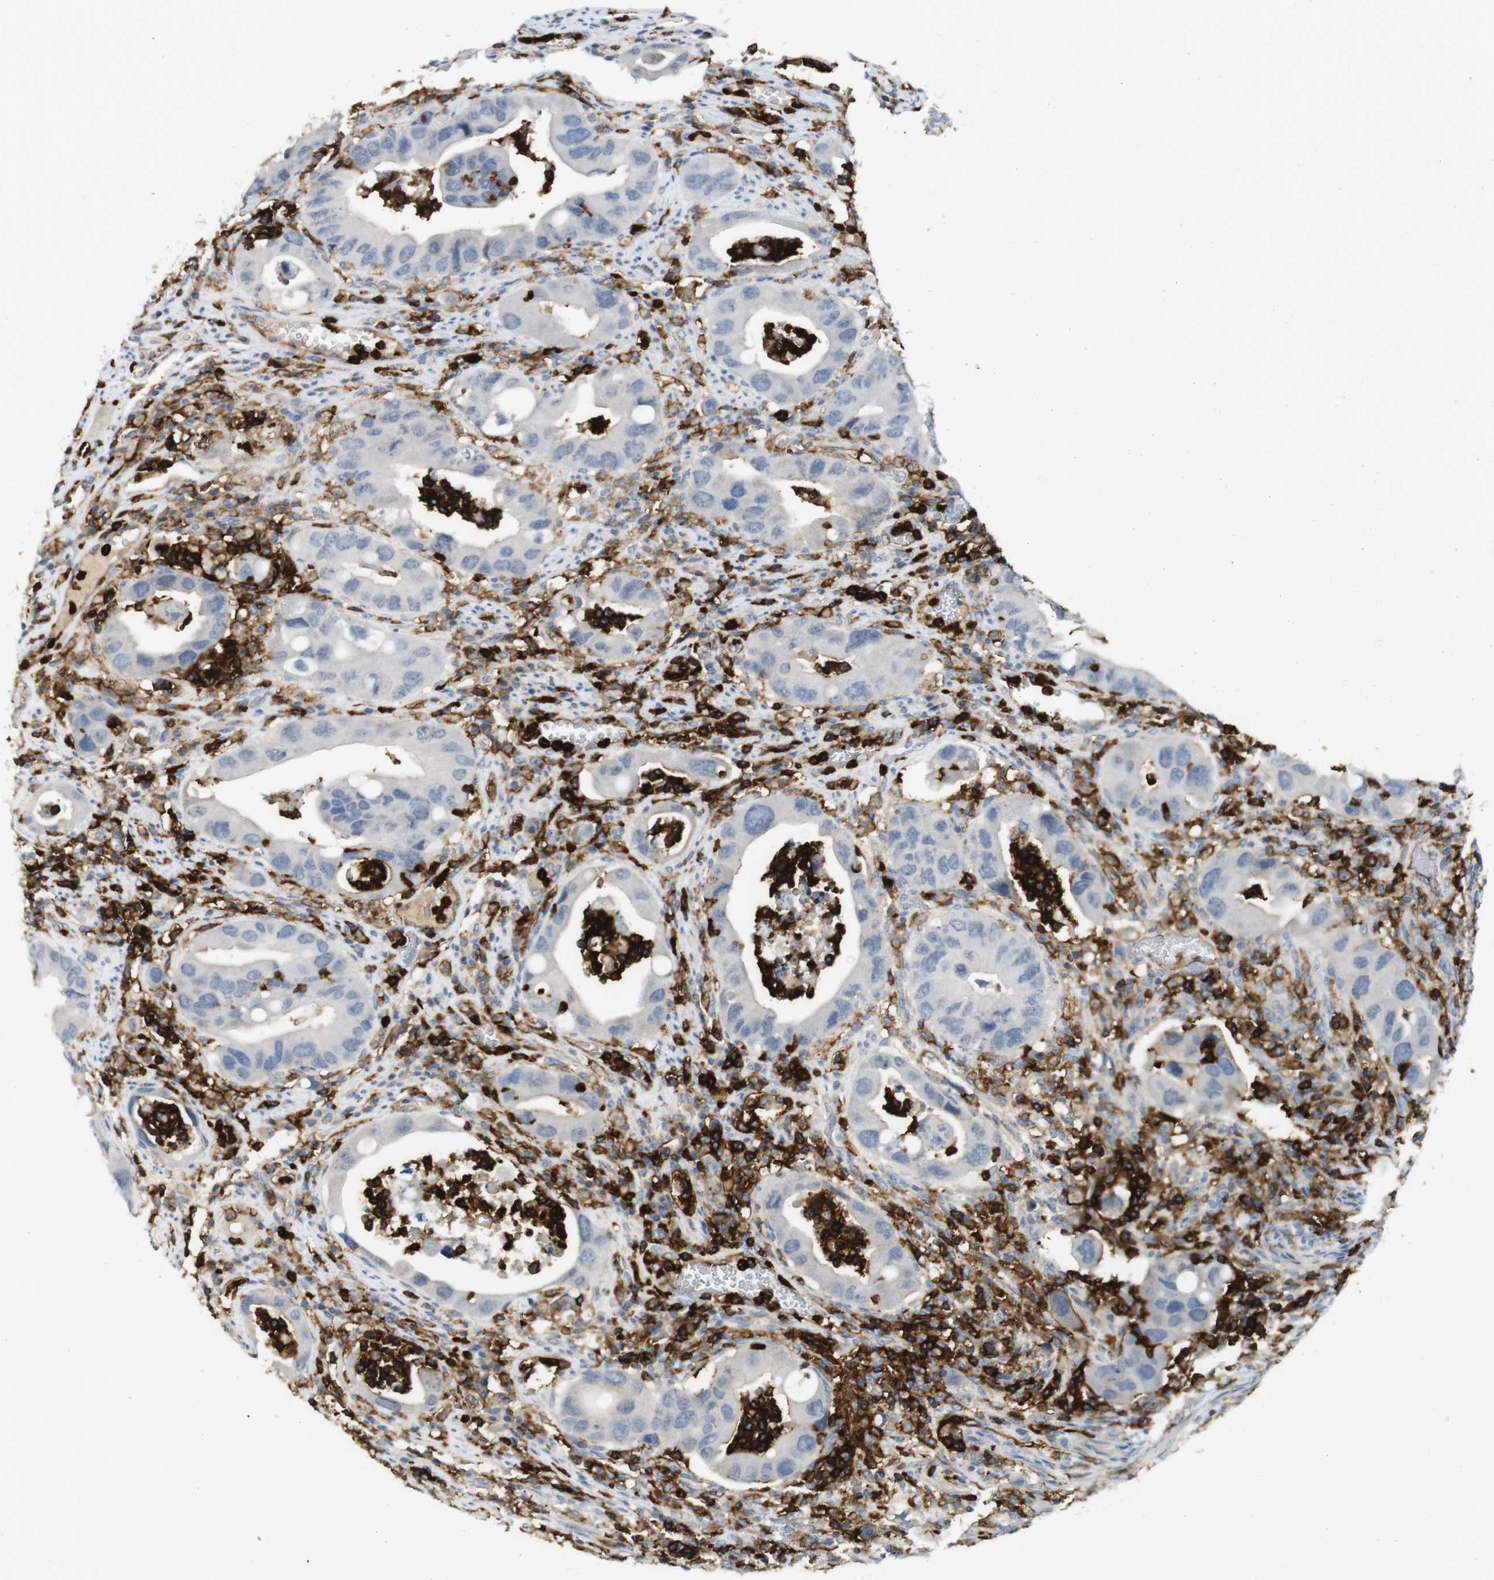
{"staining": {"intensity": "negative", "quantity": "none", "location": "none"}, "tissue": "colorectal cancer", "cell_type": "Tumor cells", "image_type": "cancer", "snomed": [{"axis": "morphology", "description": "Adenocarcinoma, NOS"}, {"axis": "topography", "description": "Rectum"}], "caption": "Adenocarcinoma (colorectal) was stained to show a protein in brown. There is no significant expression in tumor cells. (DAB IHC, high magnification).", "gene": "SIRPA", "patient": {"sex": "female", "age": 57}}